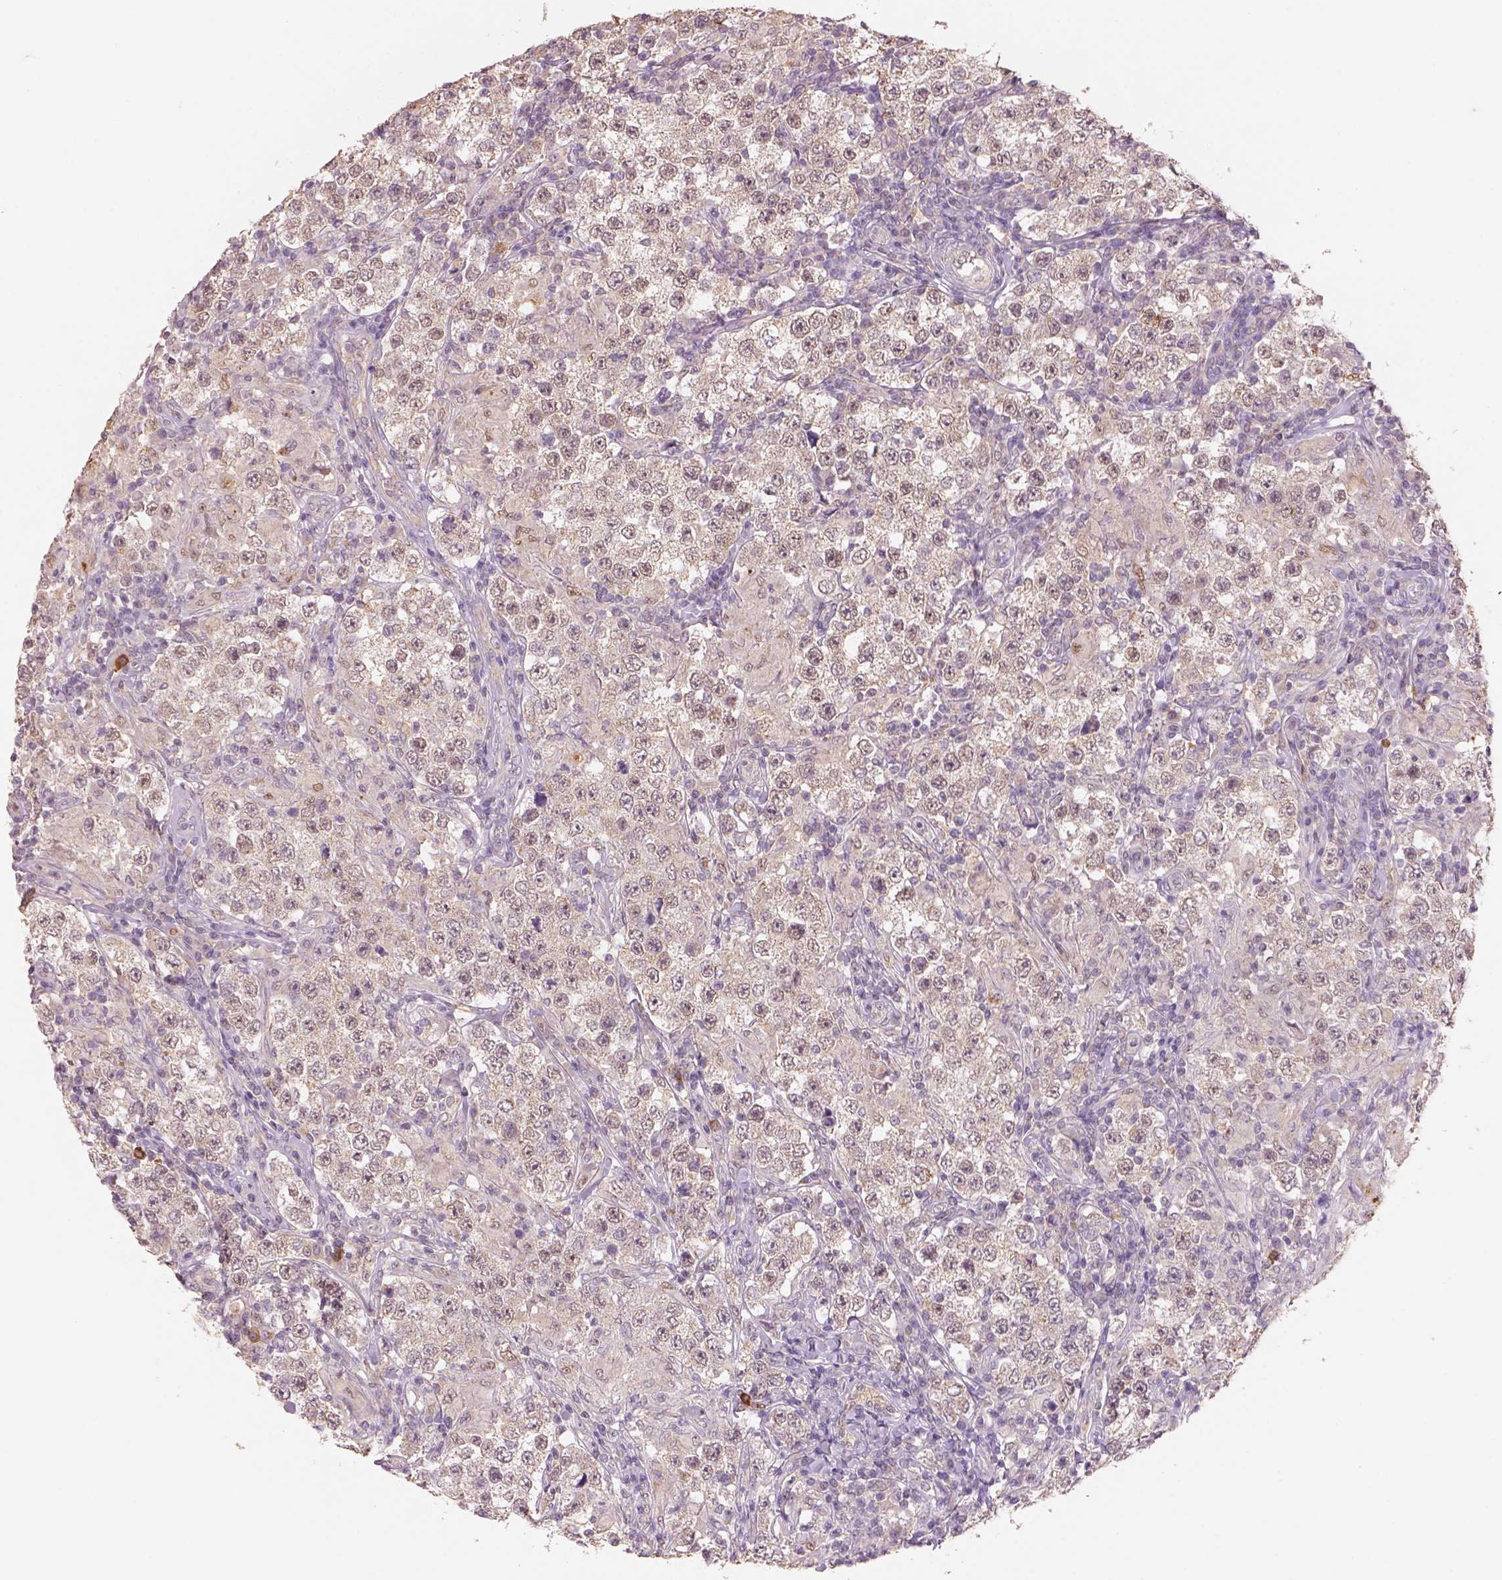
{"staining": {"intensity": "negative", "quantity": "none", "location": "none"}, "tissue": "testis cancer", "cell_type": "Tumor cells", "image_type": "cancer", "snomed": [{"axis": "morphology", "description": "Seminoma, NOS"}, {"axis": "morphology", "description": "Carcinoma, Embryonal, NOS"}, {"axis": "topography", "description": "Testis"}], "caption": "This micrograph is of testis cancer (embryonal carcinoma) stained with IHC to label a protein in brown with the nuclei are counter-stained blue. There is no positivity in tumor cells.", "gene": "AP2B1", "patient": {"sex": "male", "age": 41}}